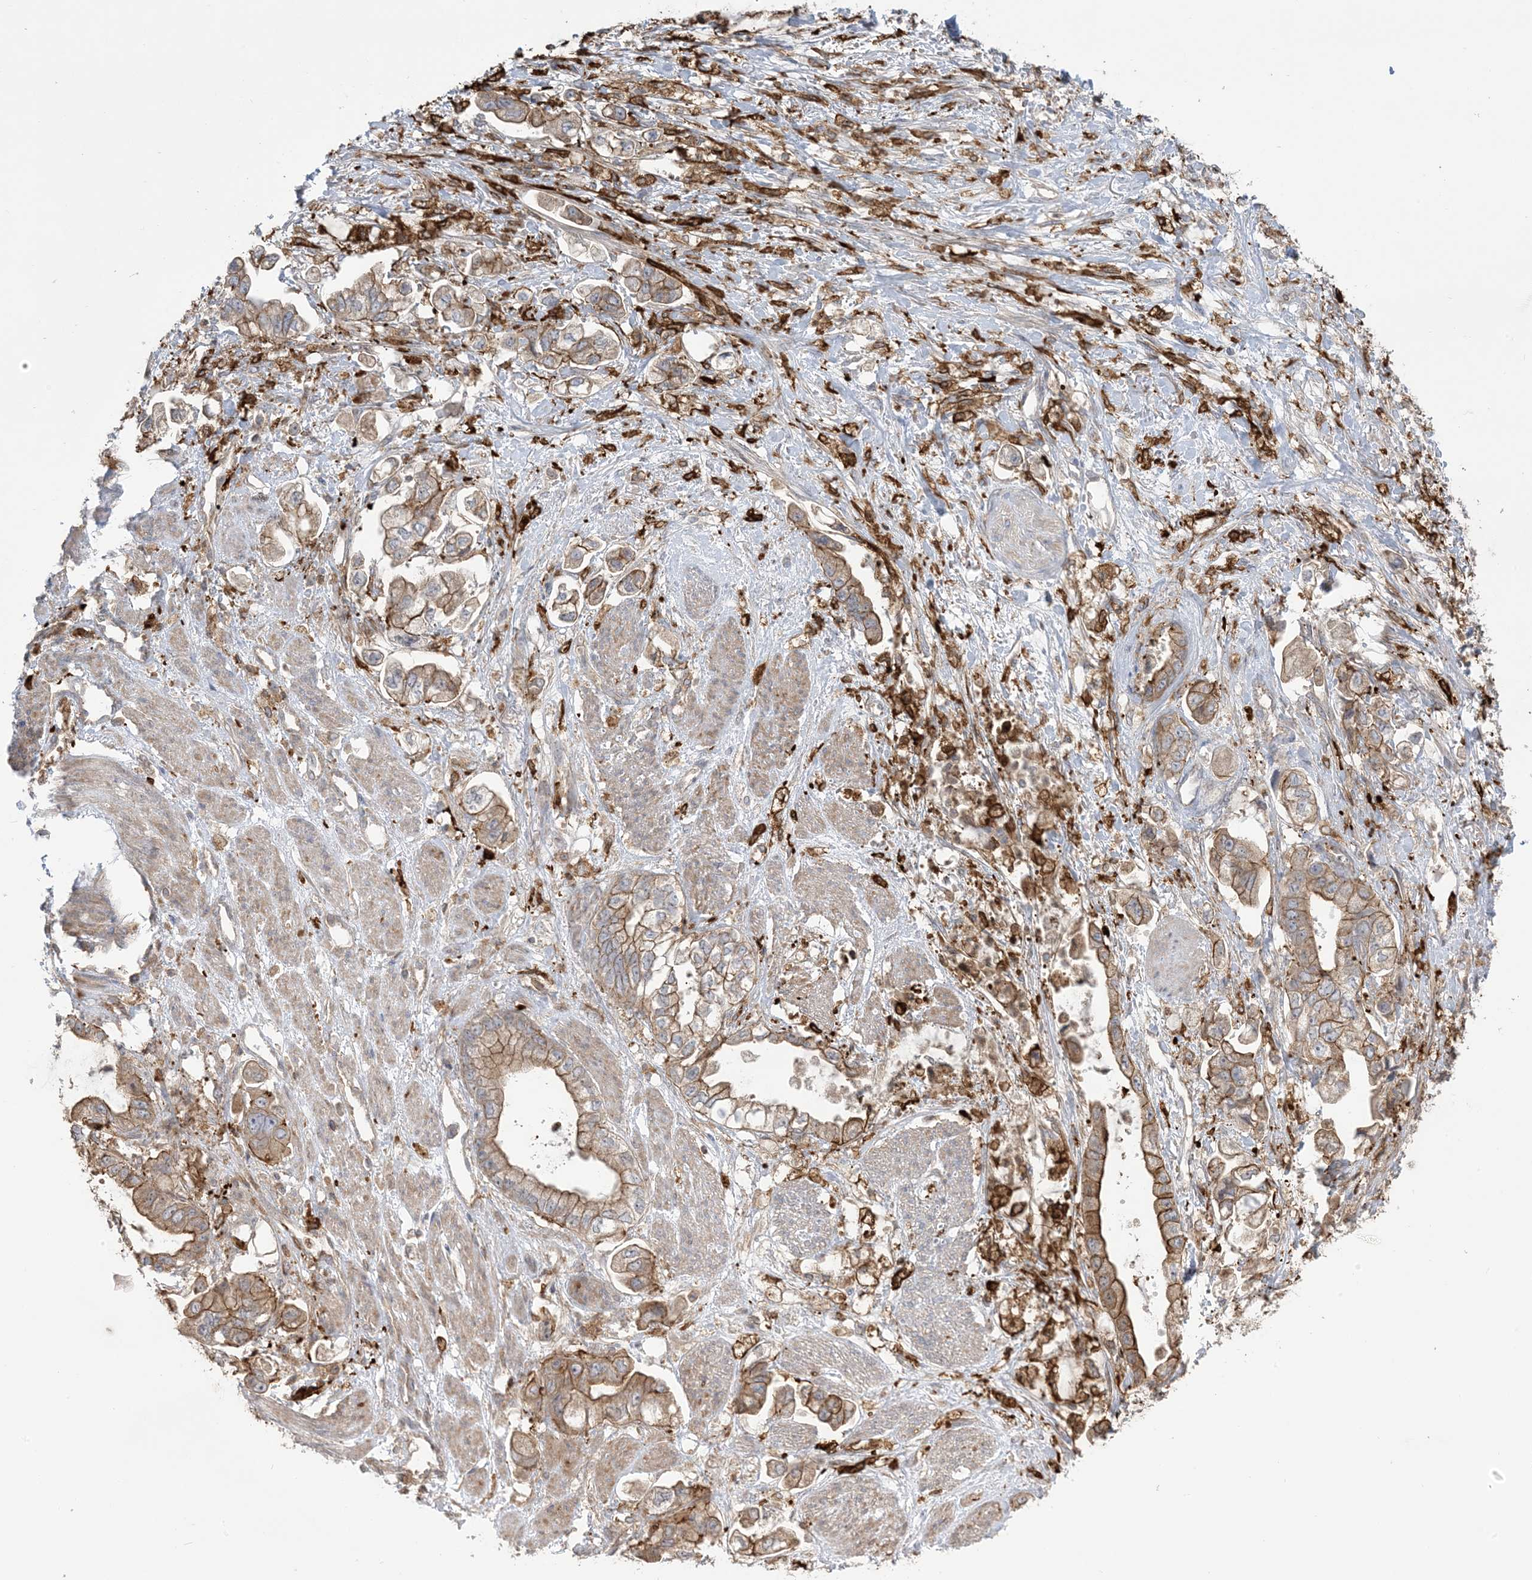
{"staining": {"intensity": "moderate", "quantity": ">75%", "location": "cytoplasmic/membranous"}, "tissue": "stomach cancer", "cell_type": "Tumor cells", "image_type": "cancer", "snomed": [{"axis": "morphology", "description": "Adenocarcinoma, NOS"}, {"axis": "topography", "description": "Stomach"}], "caption": "A photomicrograph showing moderate cytoplasmic/membranous staining in approximately >75% of tumor cells in stomach cancer (adenocarcinoma), as visualized by brown immunohistochemical staining.", "gene": "ICMT", "patient": {"sex": "male", "age": 62}}